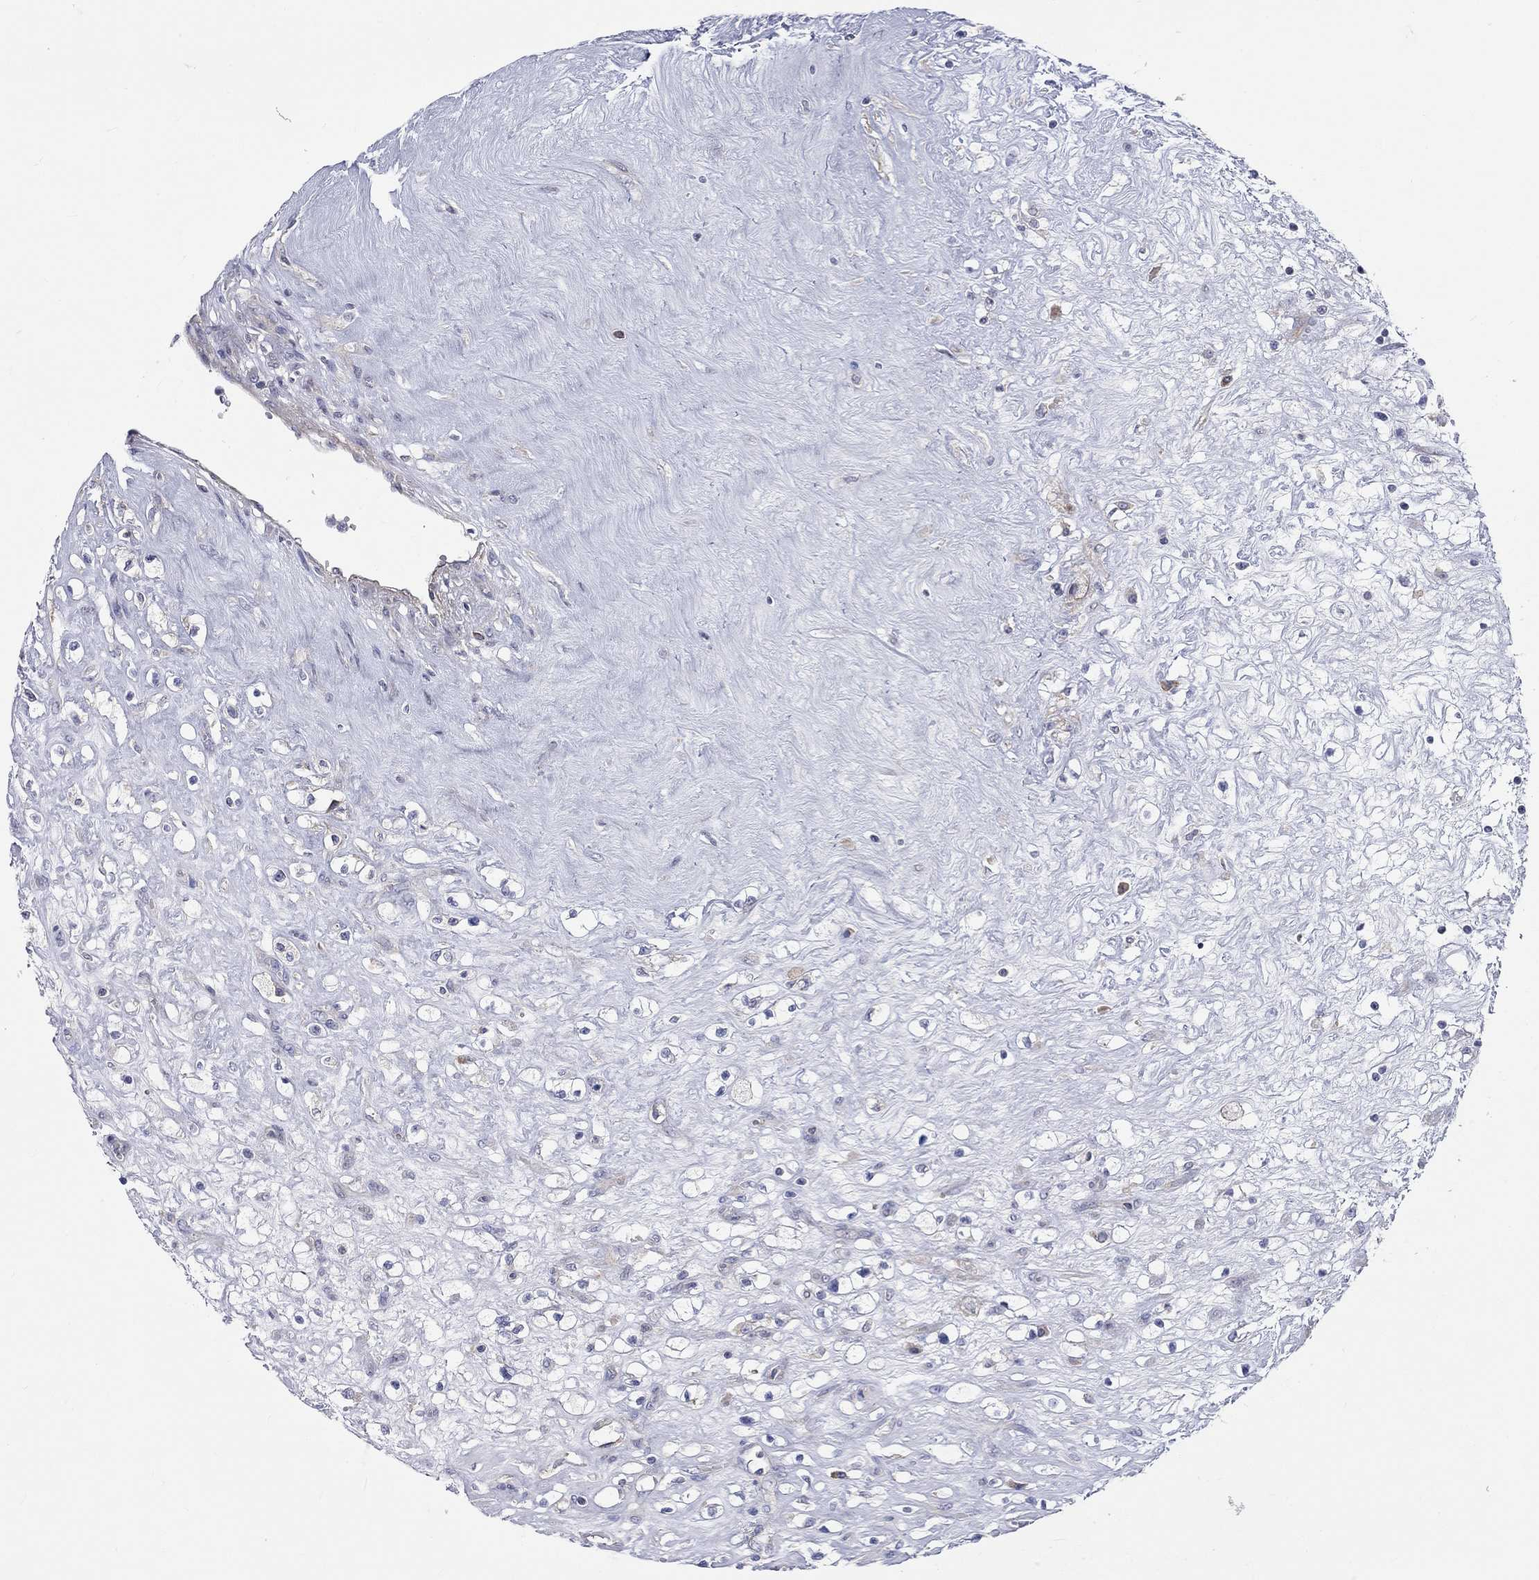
{"staining": {"intensity": "negative", "quantity": "none", "location": "none"}, "tissue": "renal cancer", "cell_type": "Tumor cells", "image_type": "cancer", "snomed": [{"axis": "morphology", "description": "Adenocarcinoma, NOS"}, {"axis": "topography", "description": "Kidney"}], "caption": "IHC photomicrograph of human renal adenocarcinoma stained for a protein (brown), which exhibits no expression in tumor cells.", "gene": "PCDHGA10", "patient": {"sex": "male", "age": 67}}